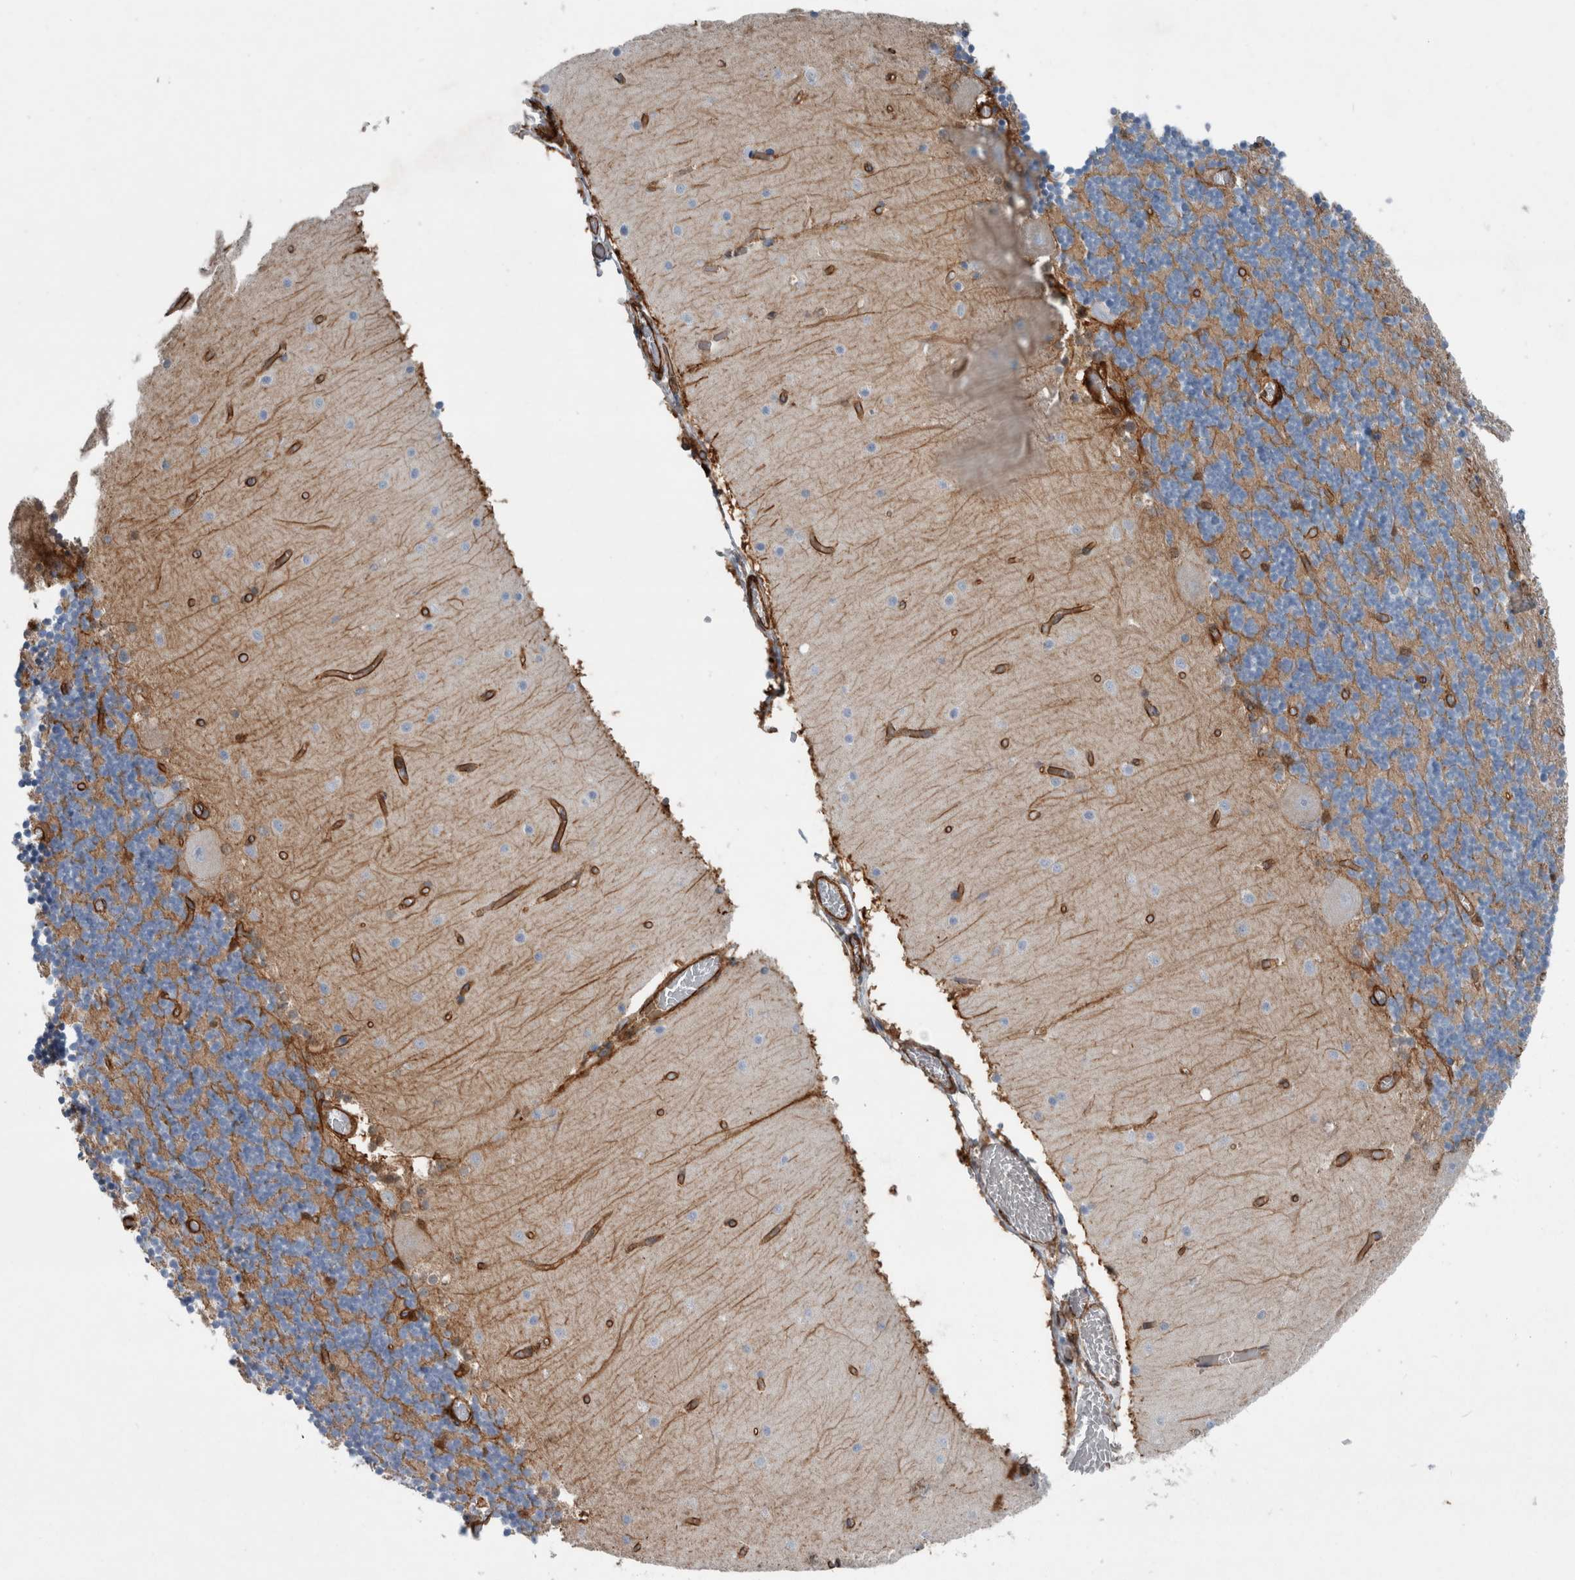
{"staining": {"intensity": "moderate", "quantity": ">75%", "location": "cytoplasmic/membranous"}, "tissue": "cerebellum", "cell_type": "Cells in granular layer", "image_type": "normal", "snomed": [{"axis": "morphology", "description": "Normal tissue, NOS"}, {"axis": "topography", "description": "Cerebellum"}], "caption": "Immunohistochemistry (IHC) of normal human cerebellum demonstrates medium levels of moderate cytoplasmic/membranous positivity in about >75% of cells in granular layer.", "gene": "PLEC", "patient": {"sex": "female", "age": 28}}